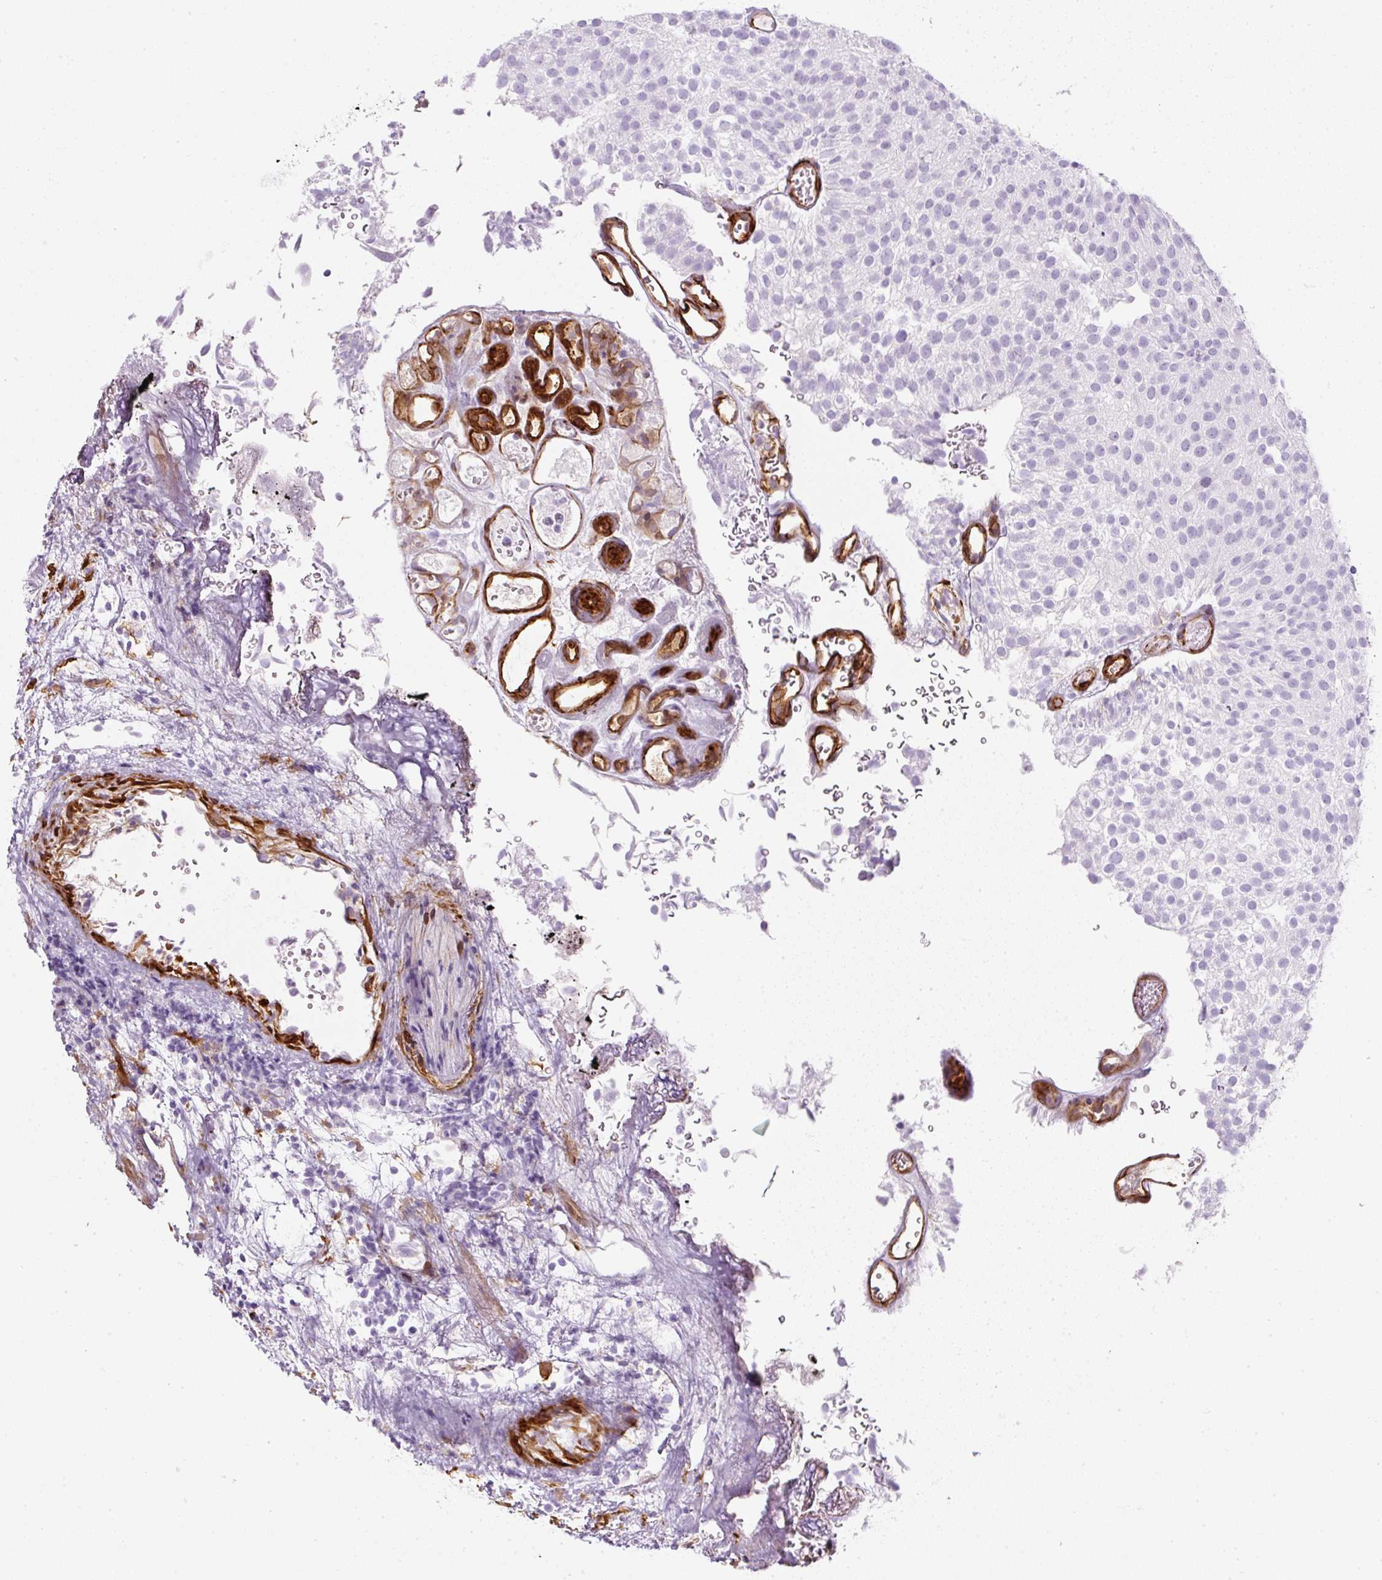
{"staining": {"intensity": "negative", "quantity": "none", "location": "none"}, "tissue": "urothelial cancer", "cell_type": "Tumor cells", "image_type": "cancer", "snomed": [{"axis": "morphology", "description": "Urothelial carcinoma, Low grade"}, {"axis": "topography", "description": "Urinary bladder"}], "caption": "Immunohistochemical staining of human urothelial cancer exhibits no significant expression in tumor cells. (Immunohistochemistry, brightfield microscopy, high magnification).", "gene": "CAVIN3", "patient": {"sex": "male", "age": 78}}